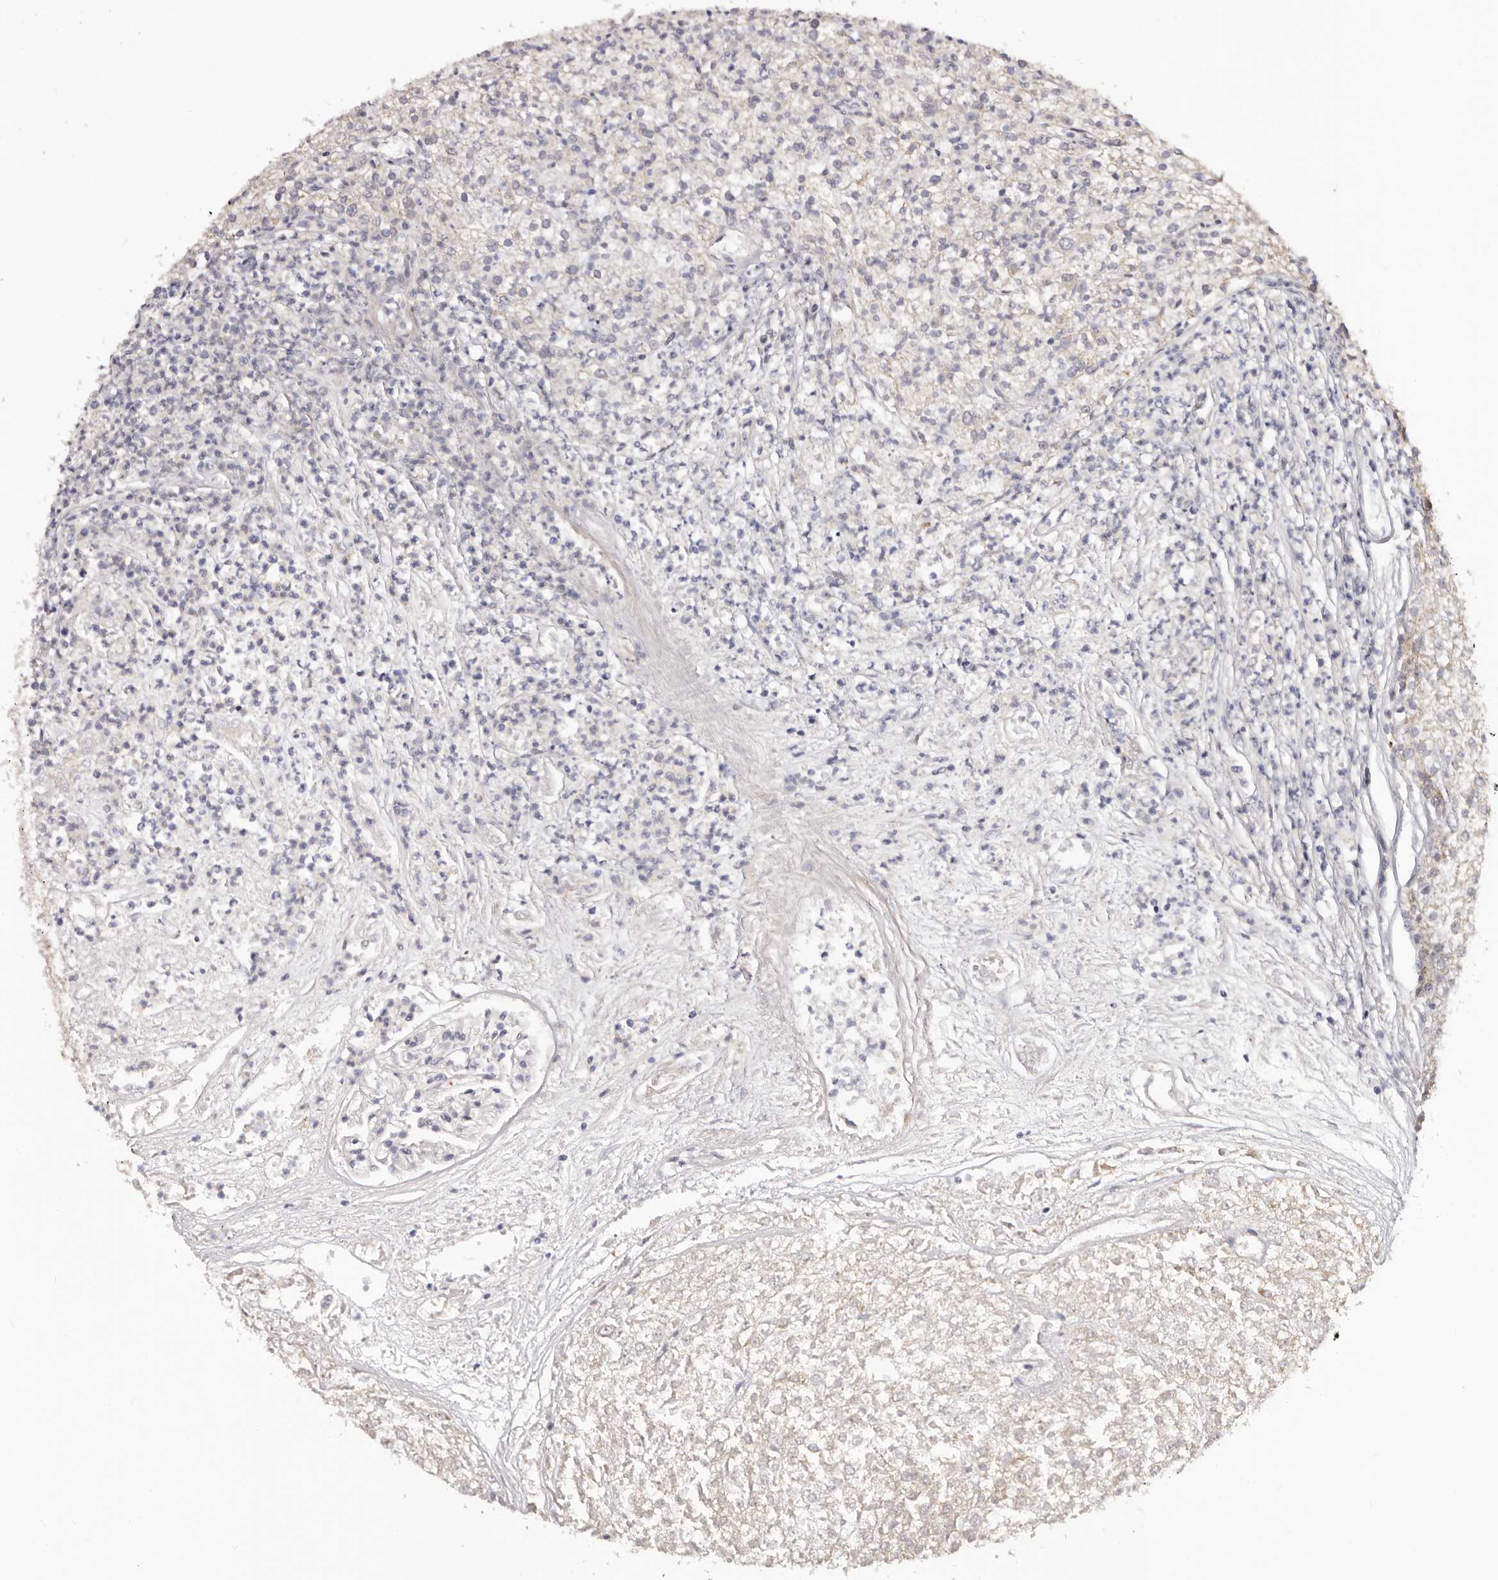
{"staining": {"intensity": "negative", "quantity": "none", "location": "none"}, "tissue": "renal cancer", "cell_type": "Tumor cells", "image_type": "cancer", "snomed": [{"axis": "morphology", "description": "Adenocarcinoma, NOS"}, {"axis": "topography", "description": "Kidney"}], "caption": "Human renal cancer (adenocarcinoma) stained for a protein using immunohistochemistry (IHC) demonstrates no positivity in tumor cells.", "gene": "NOL12", "patient": {"sex": "female", "age": 54}}